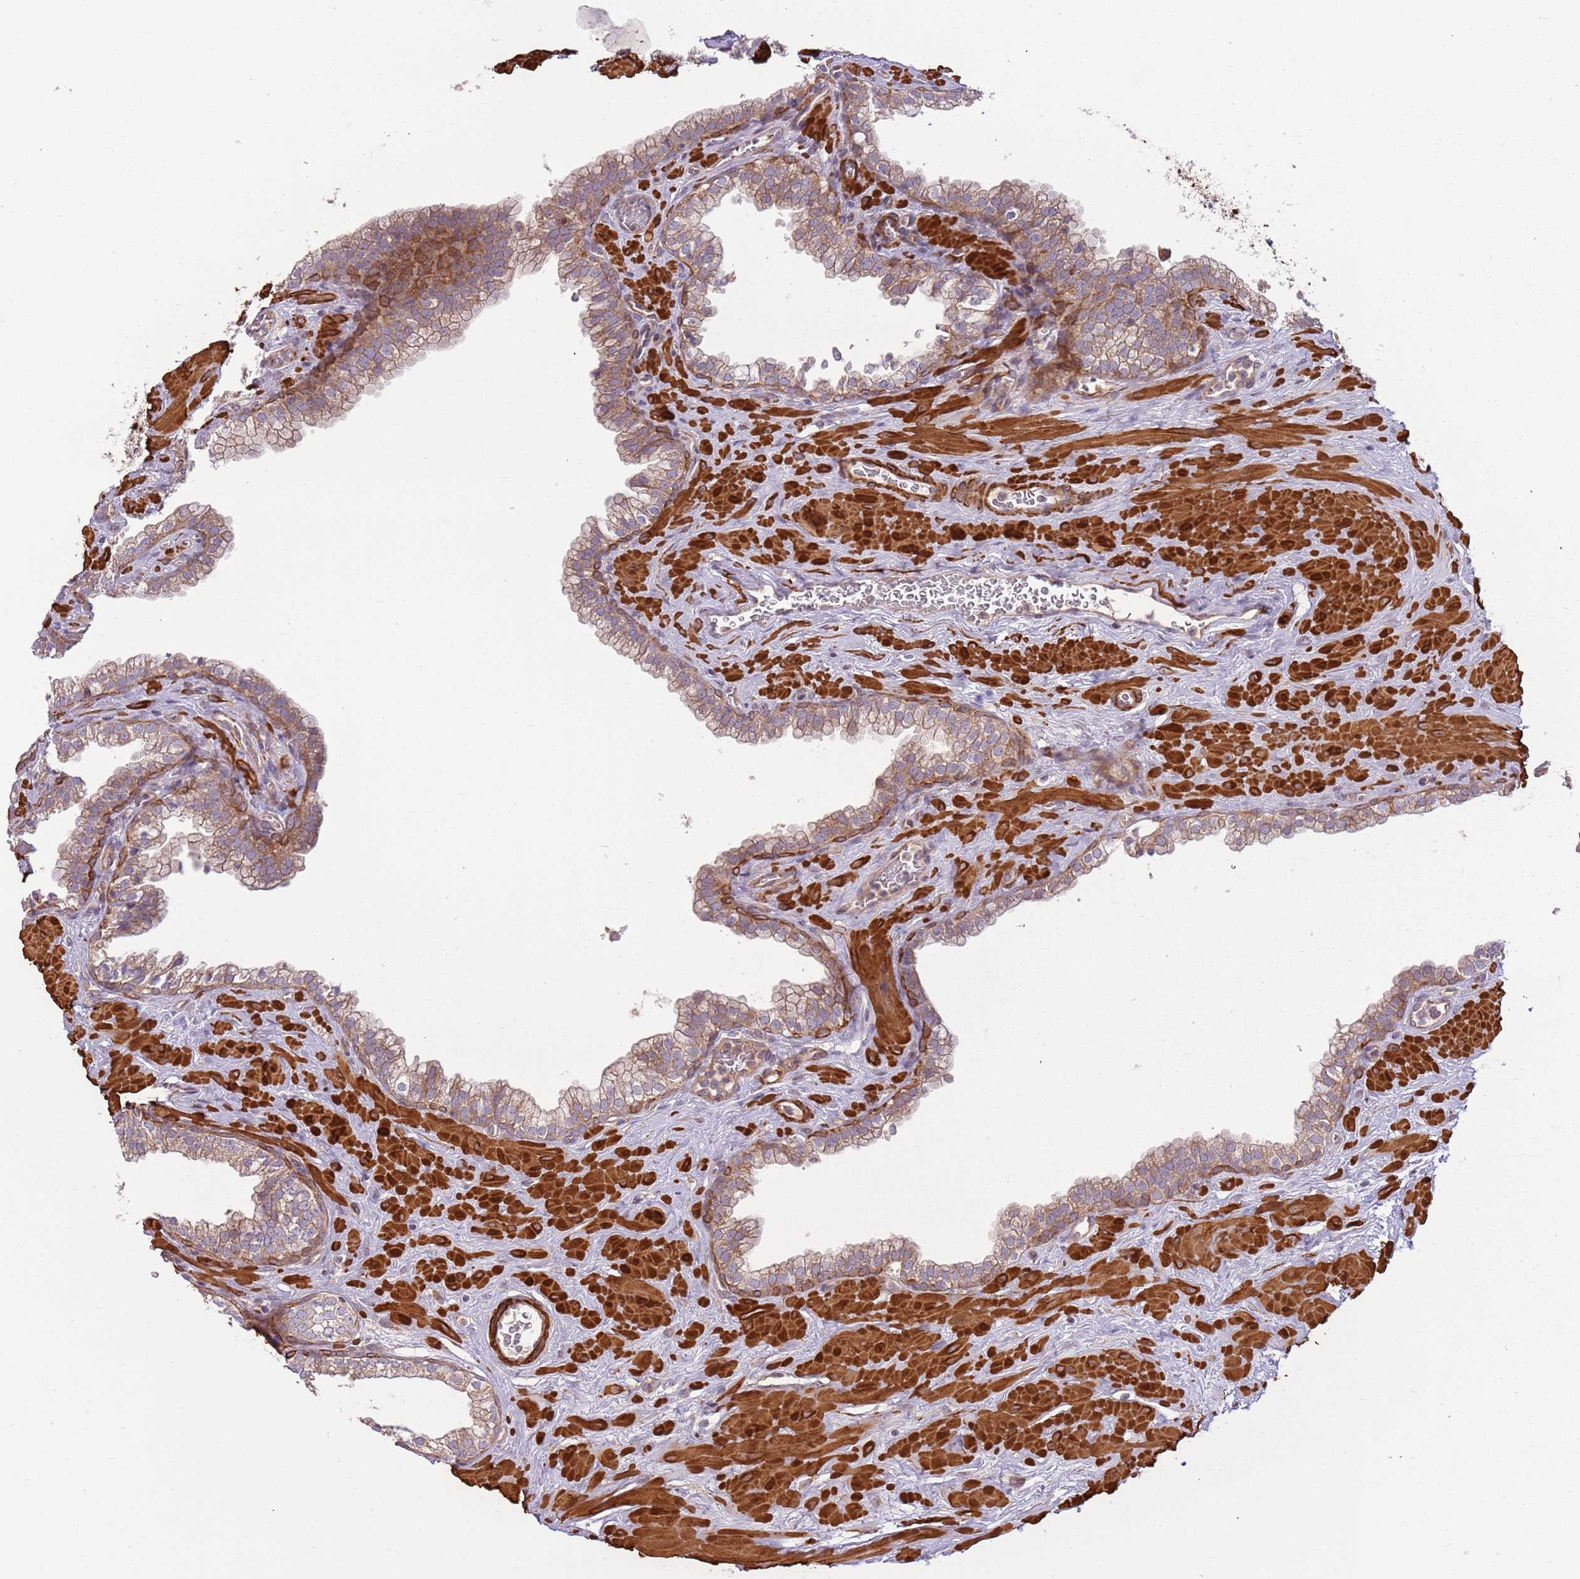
{"staining": {"intensity": "moderate", "quantity": "<25%", "location": "cytoplasmic/membranous,nuclear"}, "tissue": "prostate", "cell_type": "Glandular cells", "image_type": "normal", "snomed": [{"axis": "morphology", "description": "Normal tissue, NOS"}, {"axis": "morphology", "description": "Urothelial carcinoma, Low grade"}, {"axis": "topography", "description": "Urinary bladder"}, {"axis": "topography", "description": "Prostate"}], "caption": "Glandular cells display low levels of moderate cytoplasmic/membranous,nuclear positivity in approximately <25% of cells in normal human prostate.", "gene": "RNF128", "patient": {"sex": "male", "age": 60}}